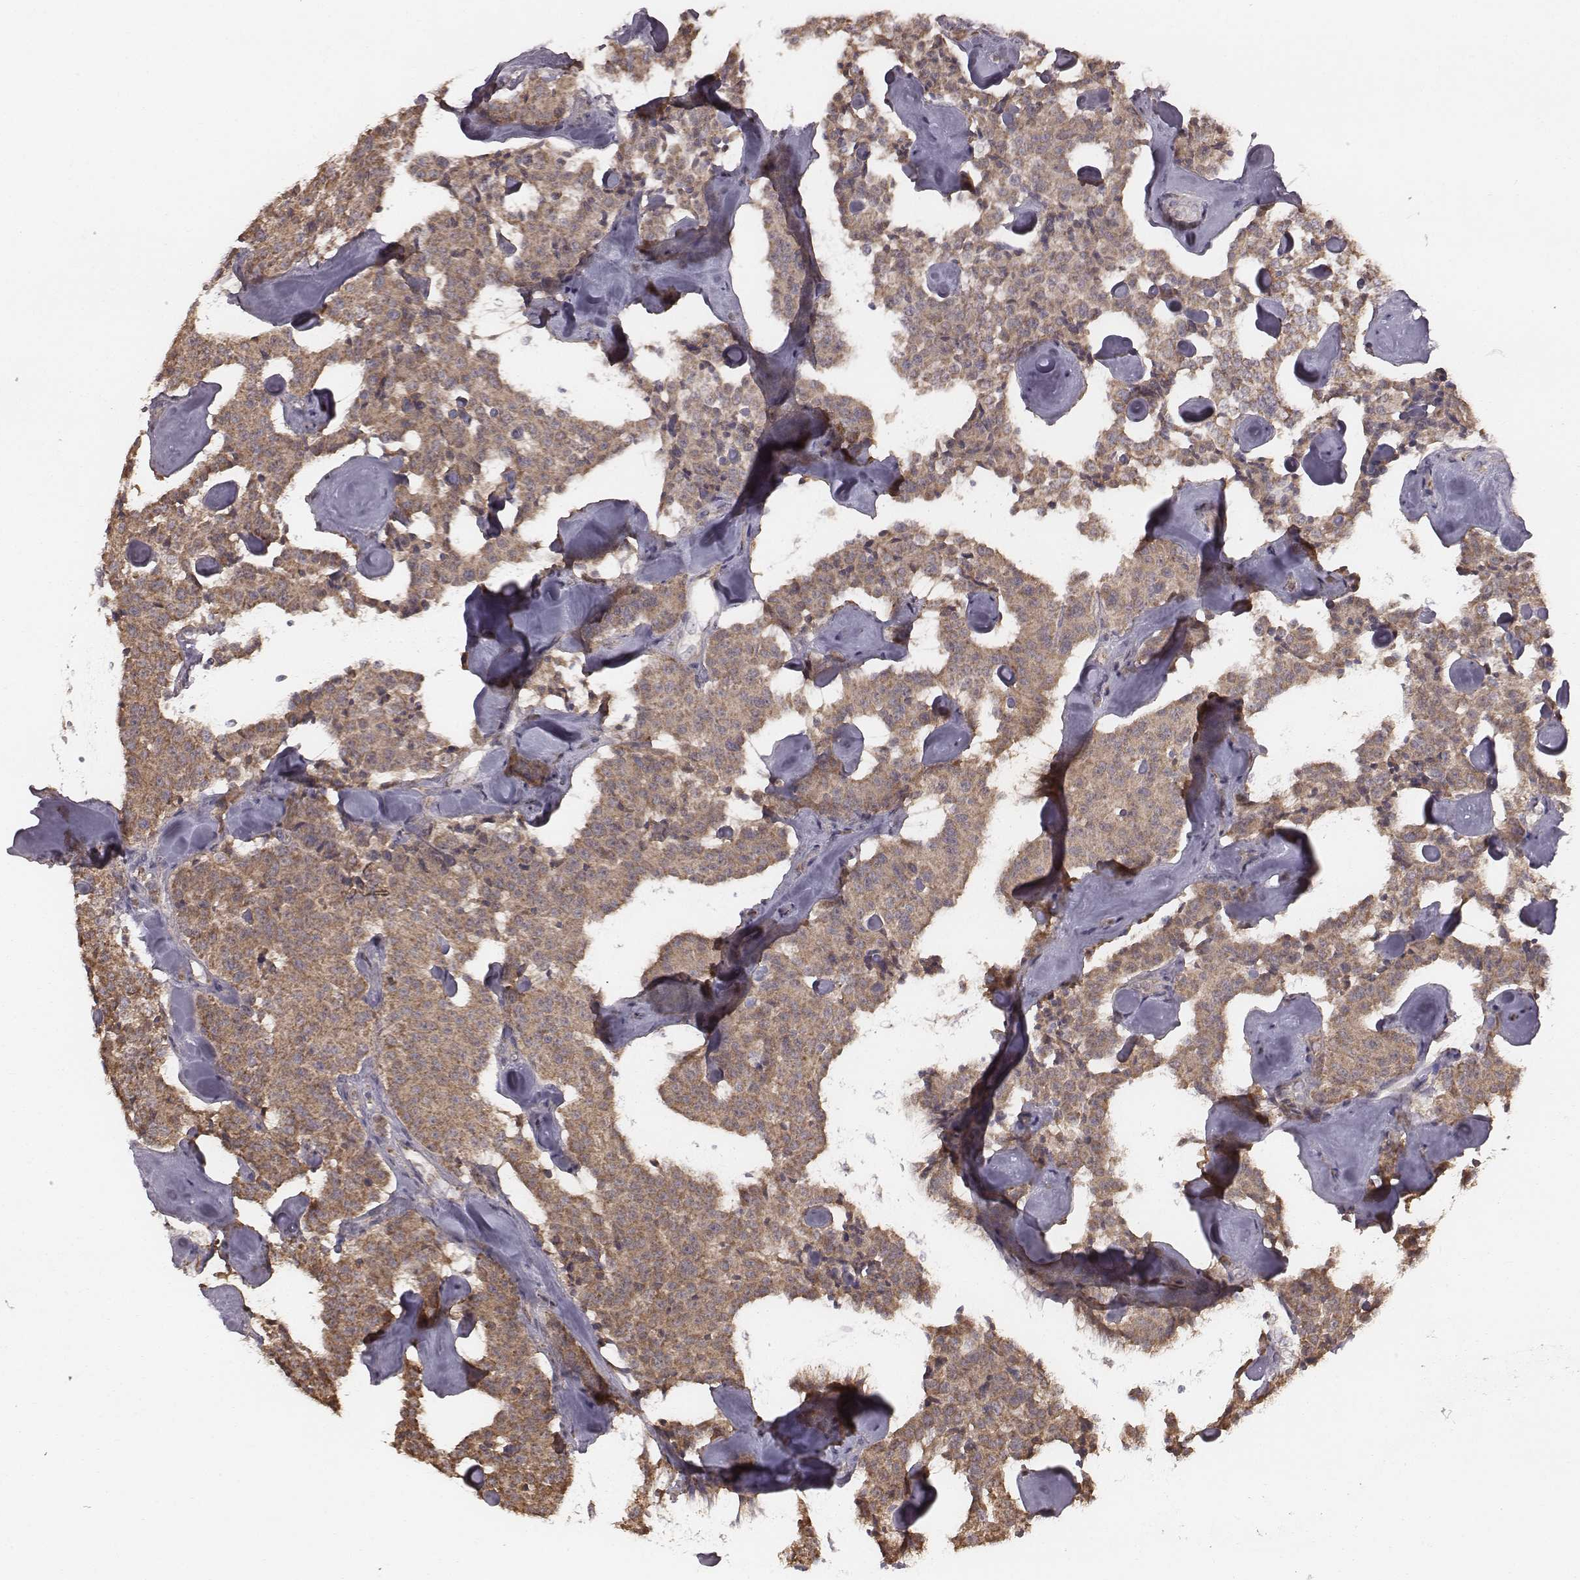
{"staining": {"intensity": "moderate", "quantity": ">75%", "location": "cytoplasmic/membranous"}, "tissue": "carcinoid", "cell_type": "Tumor cells", "image_type": "cancer", "snomed": [{"axis": "morphology", "description": "Carcinoid, malignant, NOS"}, {"axis": "topography", "description": "Pancreas"}], "caption": "Human carcinoid stained for a protein (brown) demonstrates moderate cytoplasmic/membranous positive expression in about >75% of tumor cells.", "gene": "PDCD2L", "patient": {"sex": "male", "age": 41}}